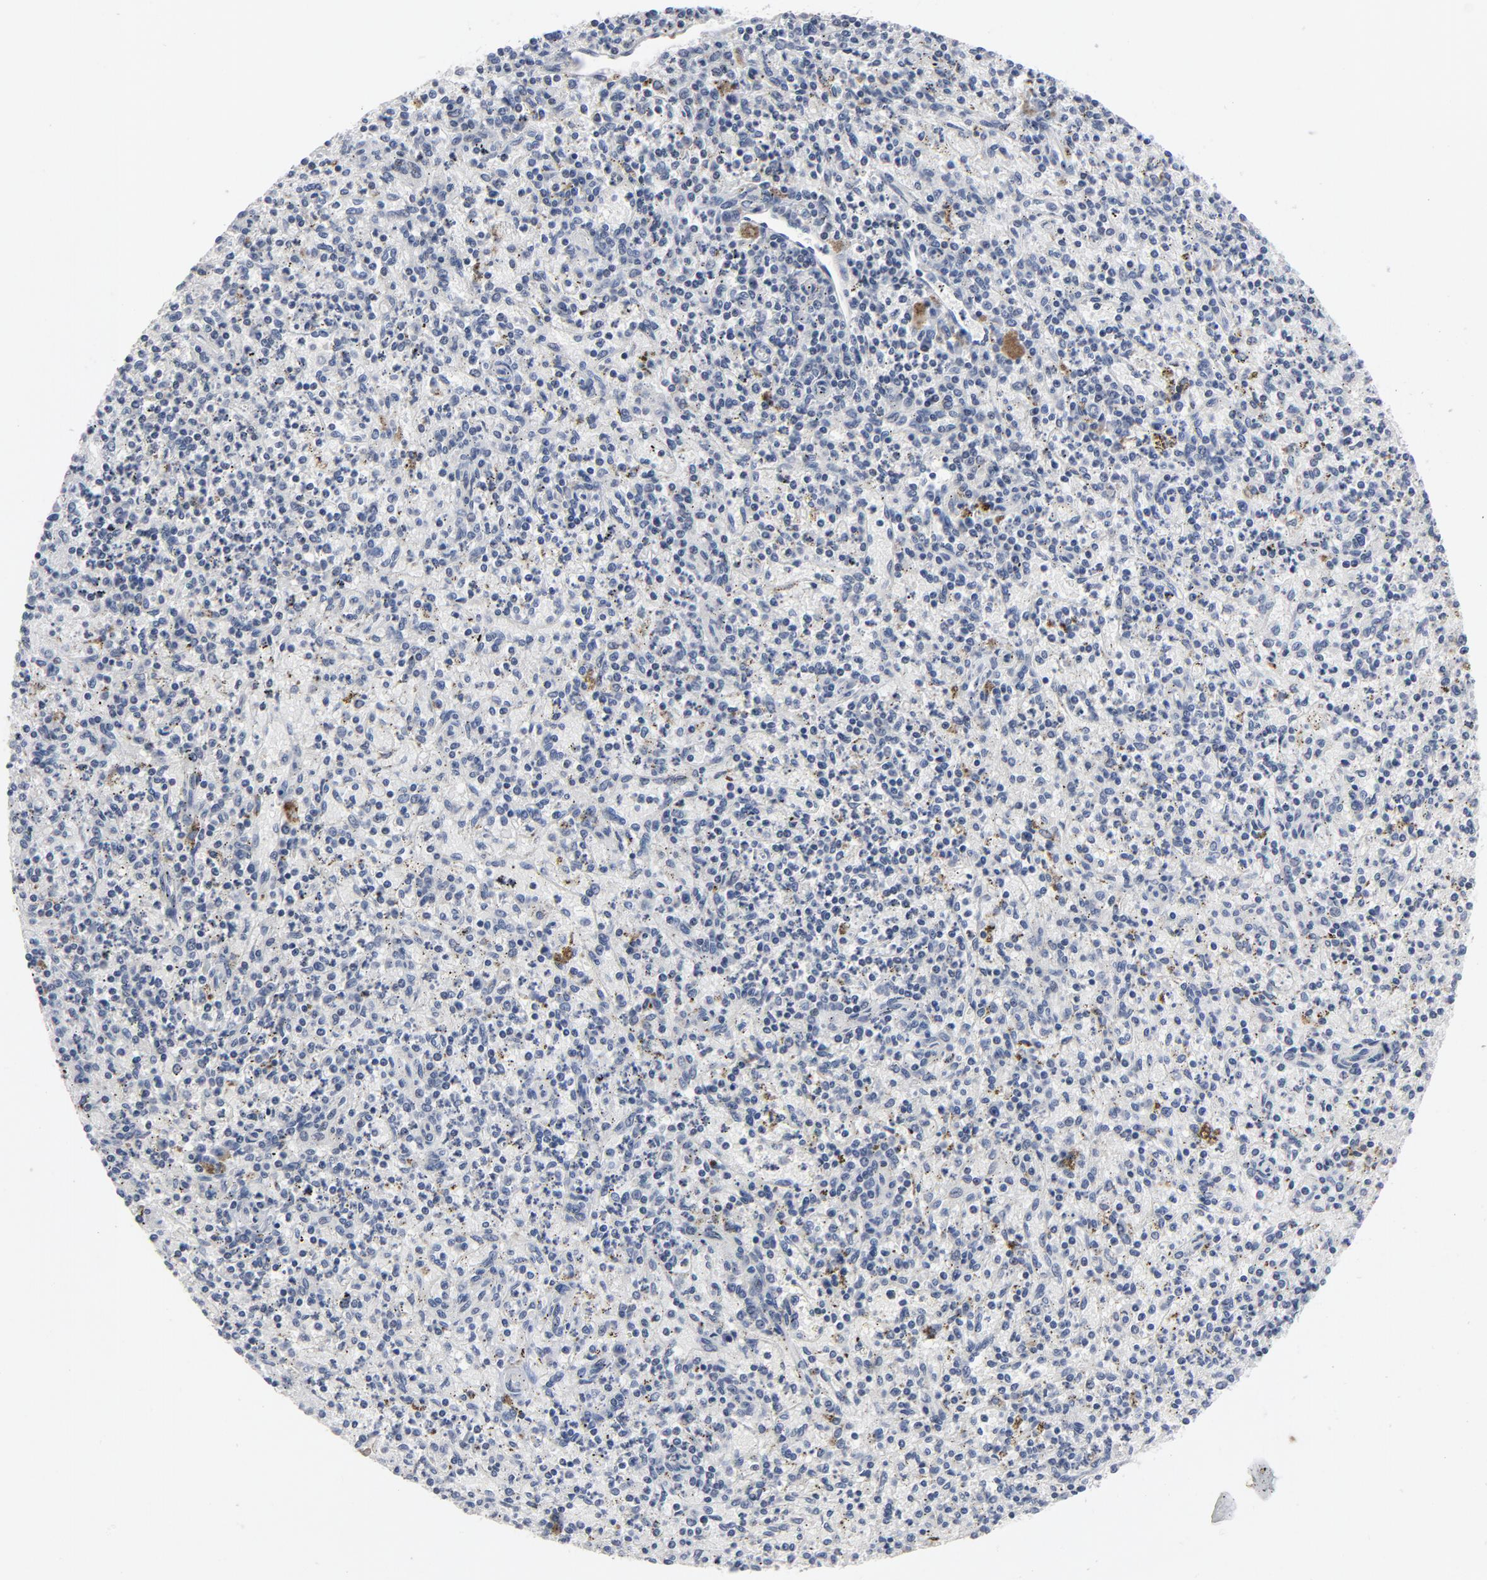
{"staining": {"intensity": "weak", "quantity": "25%-75%", "location": "nuclear"}, "tissue": "spleen", "cell_type": "Cells in red pulp", "image_type": "normal", "snomed": [{"axis": "morphology", "description": "Normal tissue, NOS"}, {"axis": "topography", "description": "Spleen"}], "caption": "A histopathology image of spleen stained for a protein displays weak nuclear brown staining in cells in red pulp. The protein is shown in brown color, while the nuclei are stained blue.", "gene": "GABPA", "patient": {"sex": "male", "age": 72}}